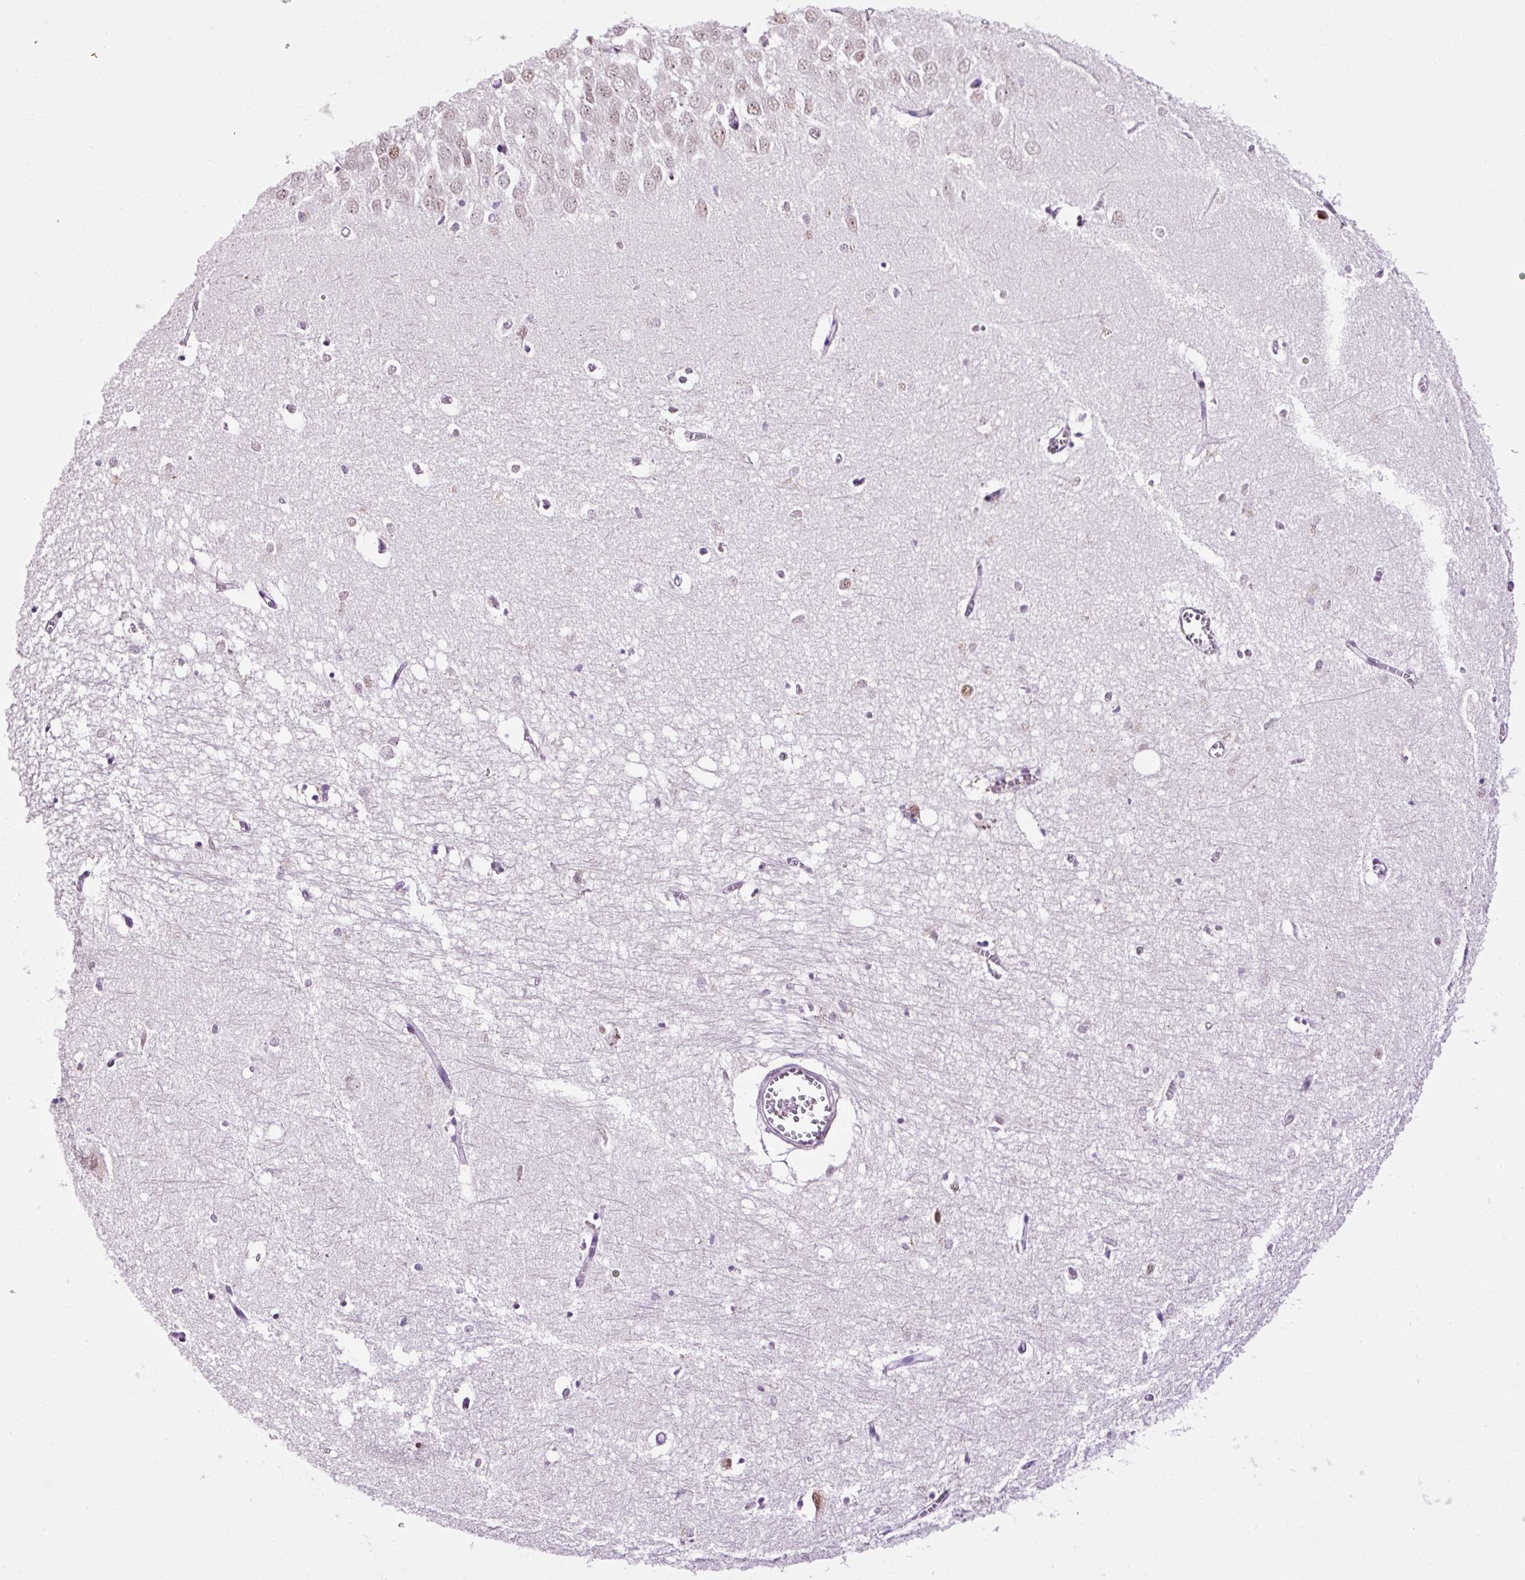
{"staining": {"intensity": "negative", "quantity": "none", "location": "none"}, "tissue": "hippocampus", "cell_type": "Glial cells", "image_type": "normal", "snomed": [{"axis": "morphology", "description": "Normal tissue, NOS"}, {"axis": "topography", "description": "Hippocampus"}], "caption": "High magnification brightfield microscopy of benign hippocampus stained with DAB (3,3'-diaminobenzidine) (brown) and counterstained with hematoxylin (blue): glial cells show no significant expression. (DAB IHC visualized using brightfield microscopy, high magnification).", "gene": "LY86", "patient": {"sex": "female", "age": 64}}